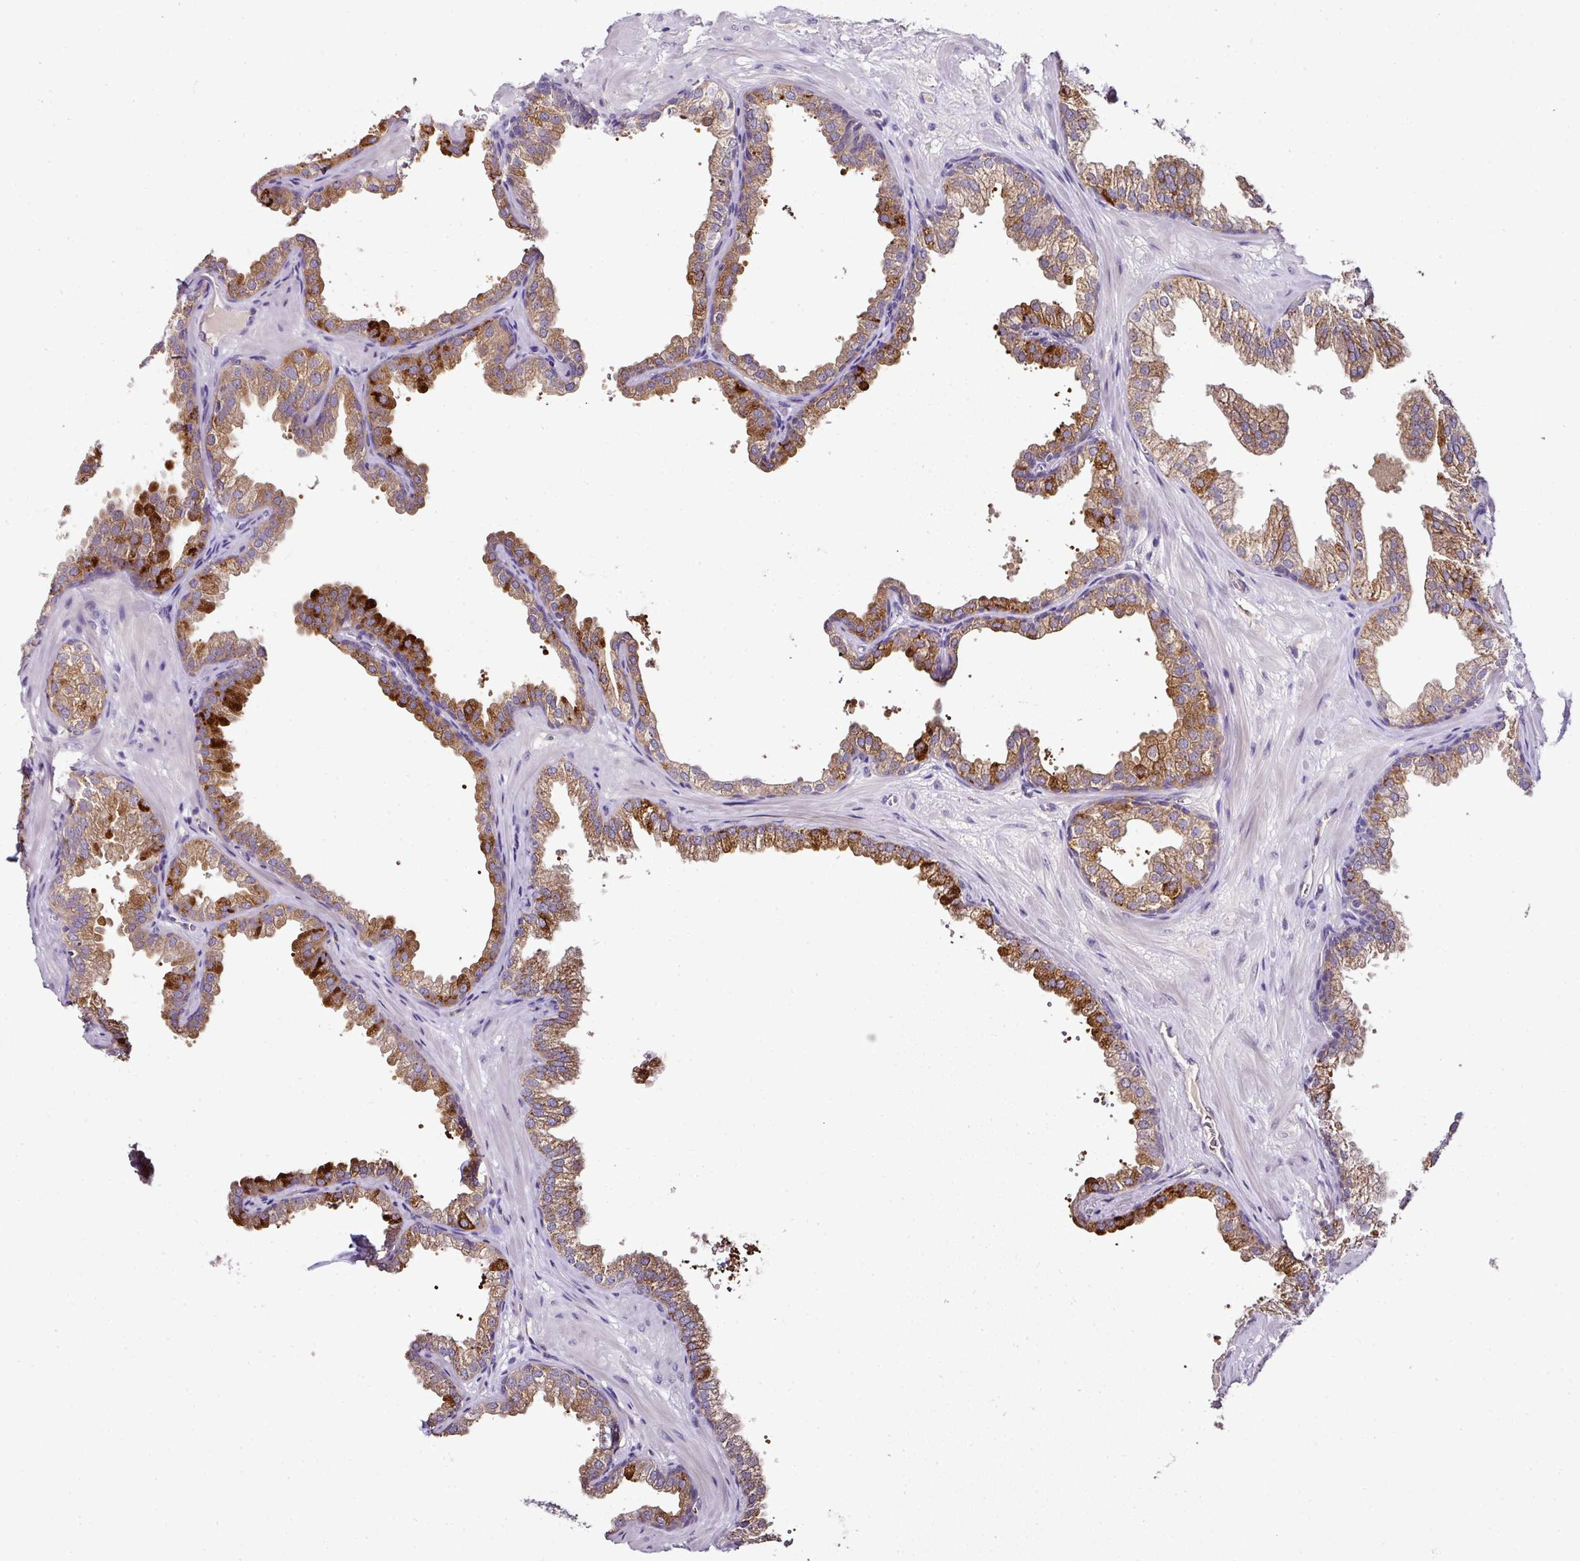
{"staining": {"intensity": "strong", "quantity": "25%-75%", "location": "cytoplasmic/membranous"}, "tissue": "prostate", "cell_type": "Glandular cells", "image_type": "normal", "snomed": [{"axis": "morphology", "description": "Normal tissue, NOS"}, {"axis": "topography", "description": "Prostate"}], "caption": "The micrograph displays immunohistochemical staining of unremarkable prostate. There is strong cytoplasmic/membranous staining is present in approximately 25%-75% of glandular cells. The staining was performed using DAB to visualize the protein expression in brown, while the nuclei were stained in blue with hematoxylin (Magnification: 20x).", "gene": "SKIC2", "patient": {"sex": "male", "age": 37}}